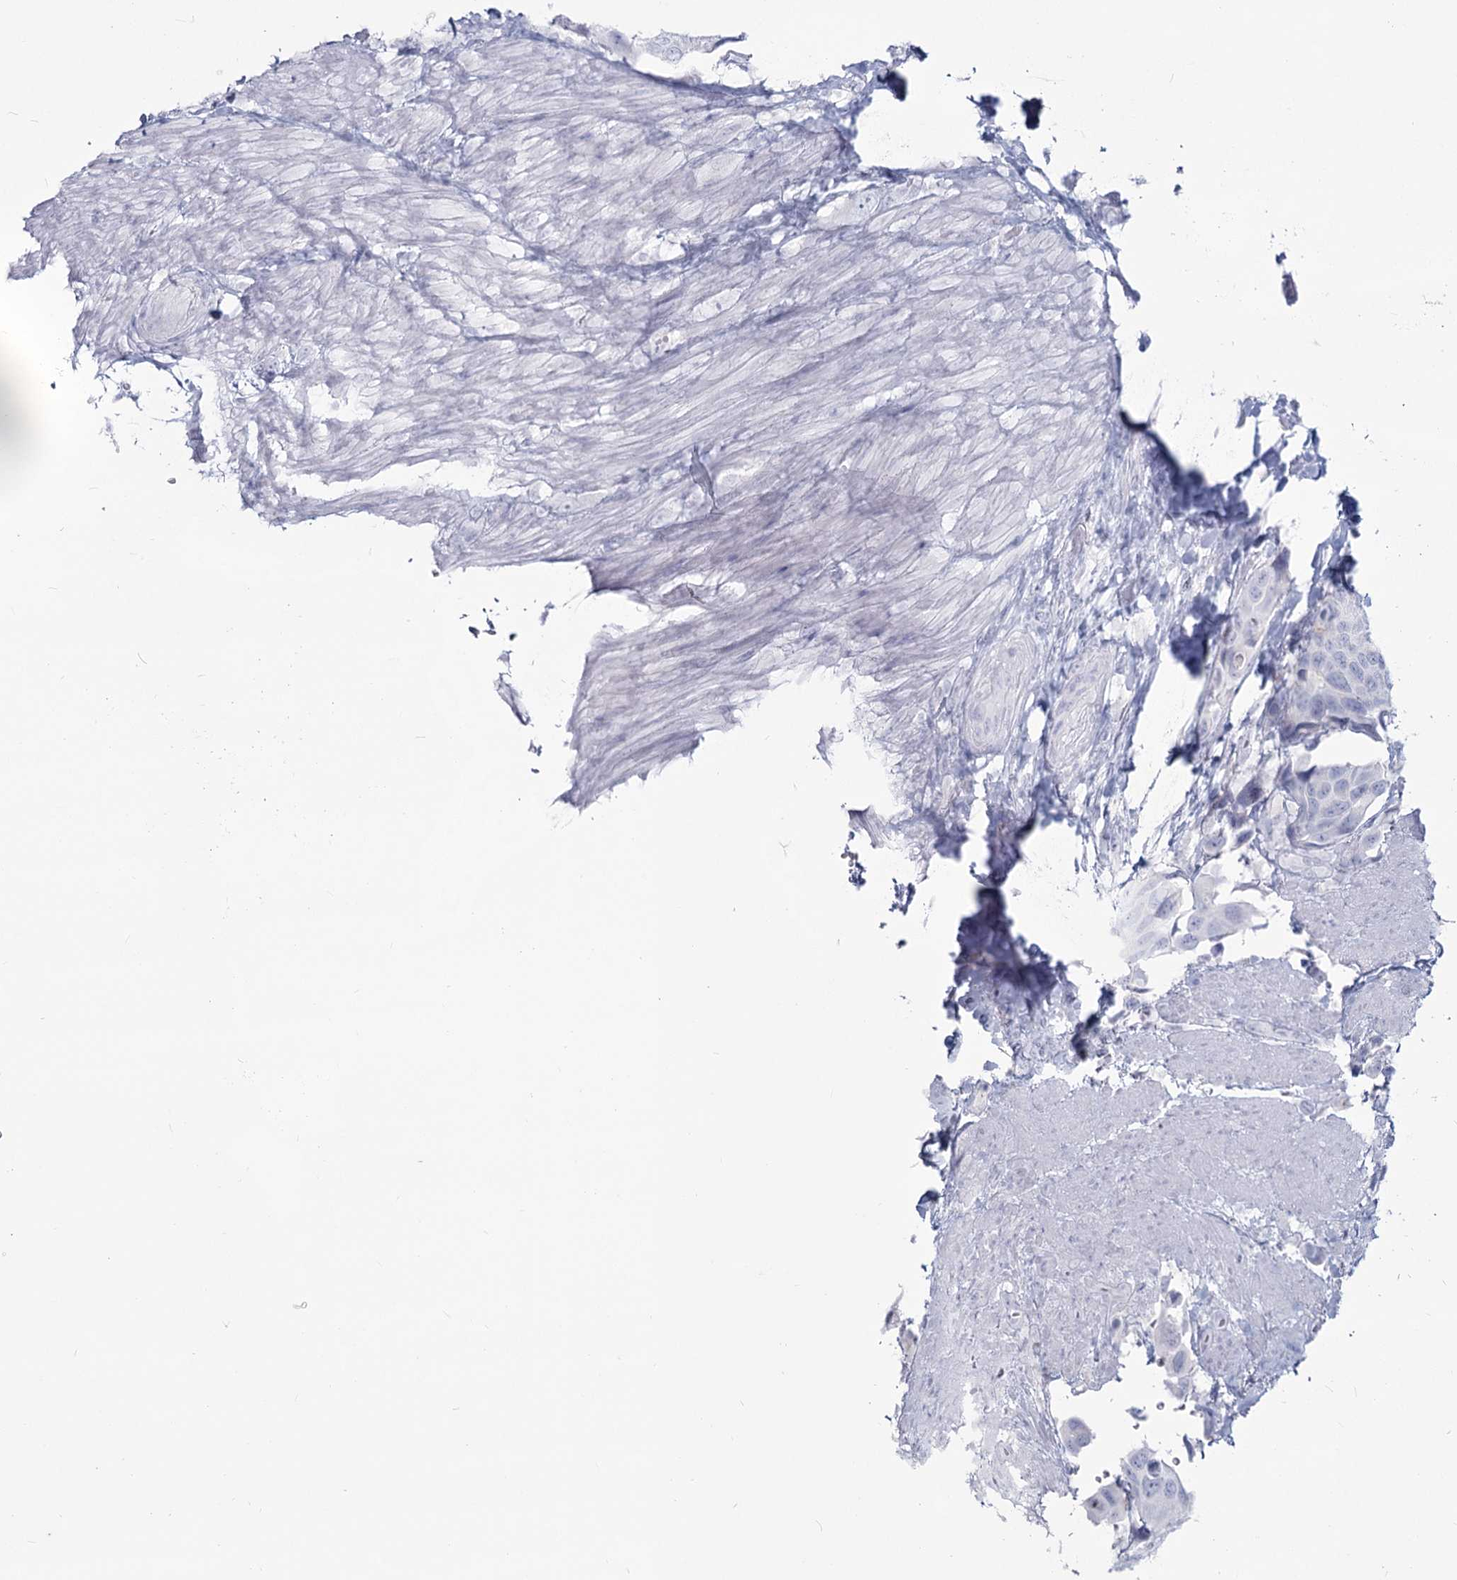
{"staining": {"intensity": "negative", "quantity": "none", "location": "none"}, "tissue": "urothelial cancer", "cell_type": "Tumor cells", "image_type": "cancer", "snomed": [{"axis": "morphology", "description": "Urothelial carcinoma, High grade"}, {"axis": "topography", "description": "Urinary bladder"}], "caption": "The immunohistochemistry (IHC) histopathology image has no significant staining in tumor cells of high-grade urothelial carcinoma tissue.", "gene": "SLC6A19", "patient": {"sex": "male", "age": 74}}